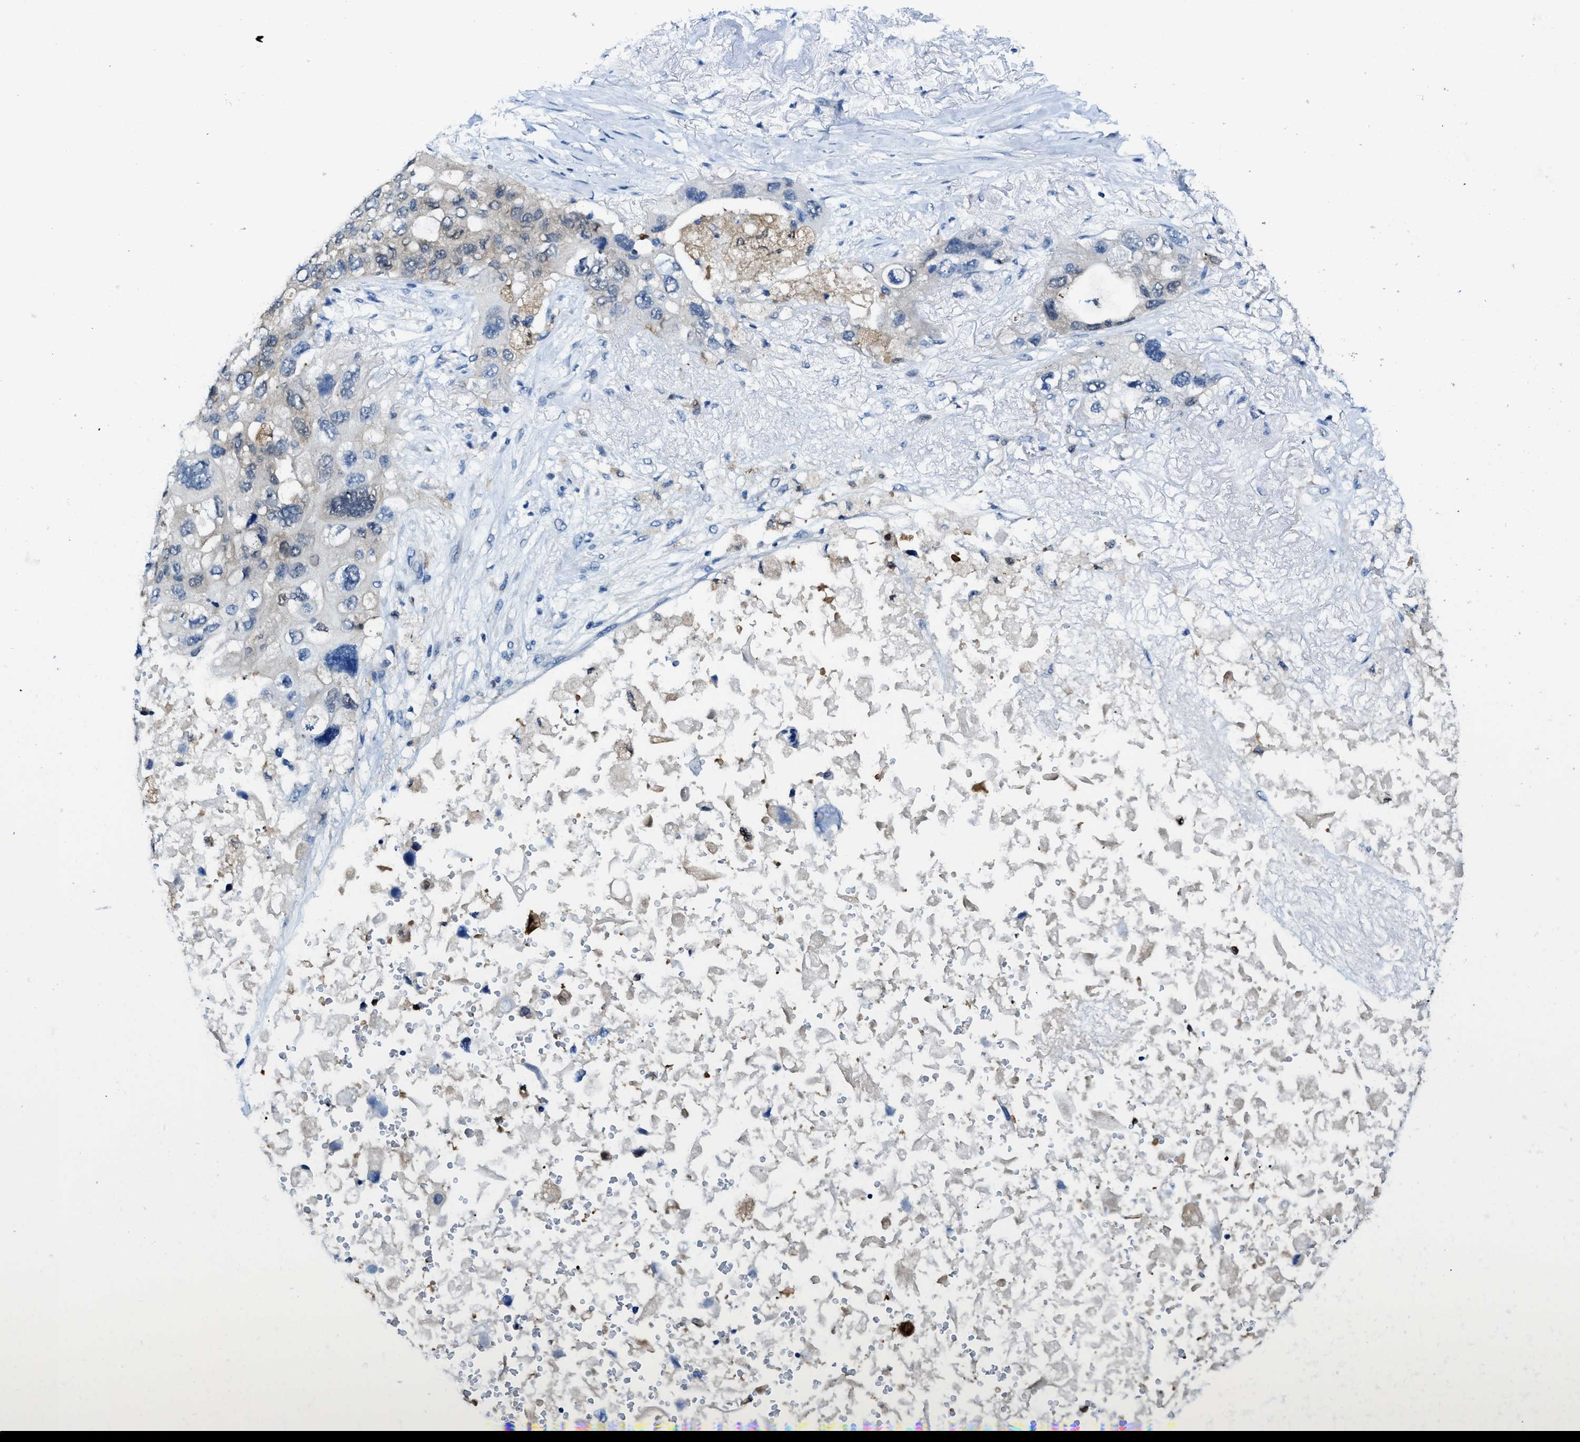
{"staining": {"intensity": "negative", "quantity": "none", "location": "none"}, "tissue": "lung cancer", "cell_type": "Tumor cells", "image_type": "cancer", "snomed": [{"axis": "morphology", "description": "Squamous cell carcinoma, NOS"}, {"axis": "topography", "description": "Lung"}], "caption": "Lung cancer (squamous cell carcinoma) was stained to show a protein in brown. There is no significant positivity in tumor cells. Brightfield microscopy of immunohistochemistry (IHC) stained with DAB (brown) and hematoxylin (blue), captured at high magnification.", "gene": "LTA4H", "patient": {"sex": "female", "age": 73}}